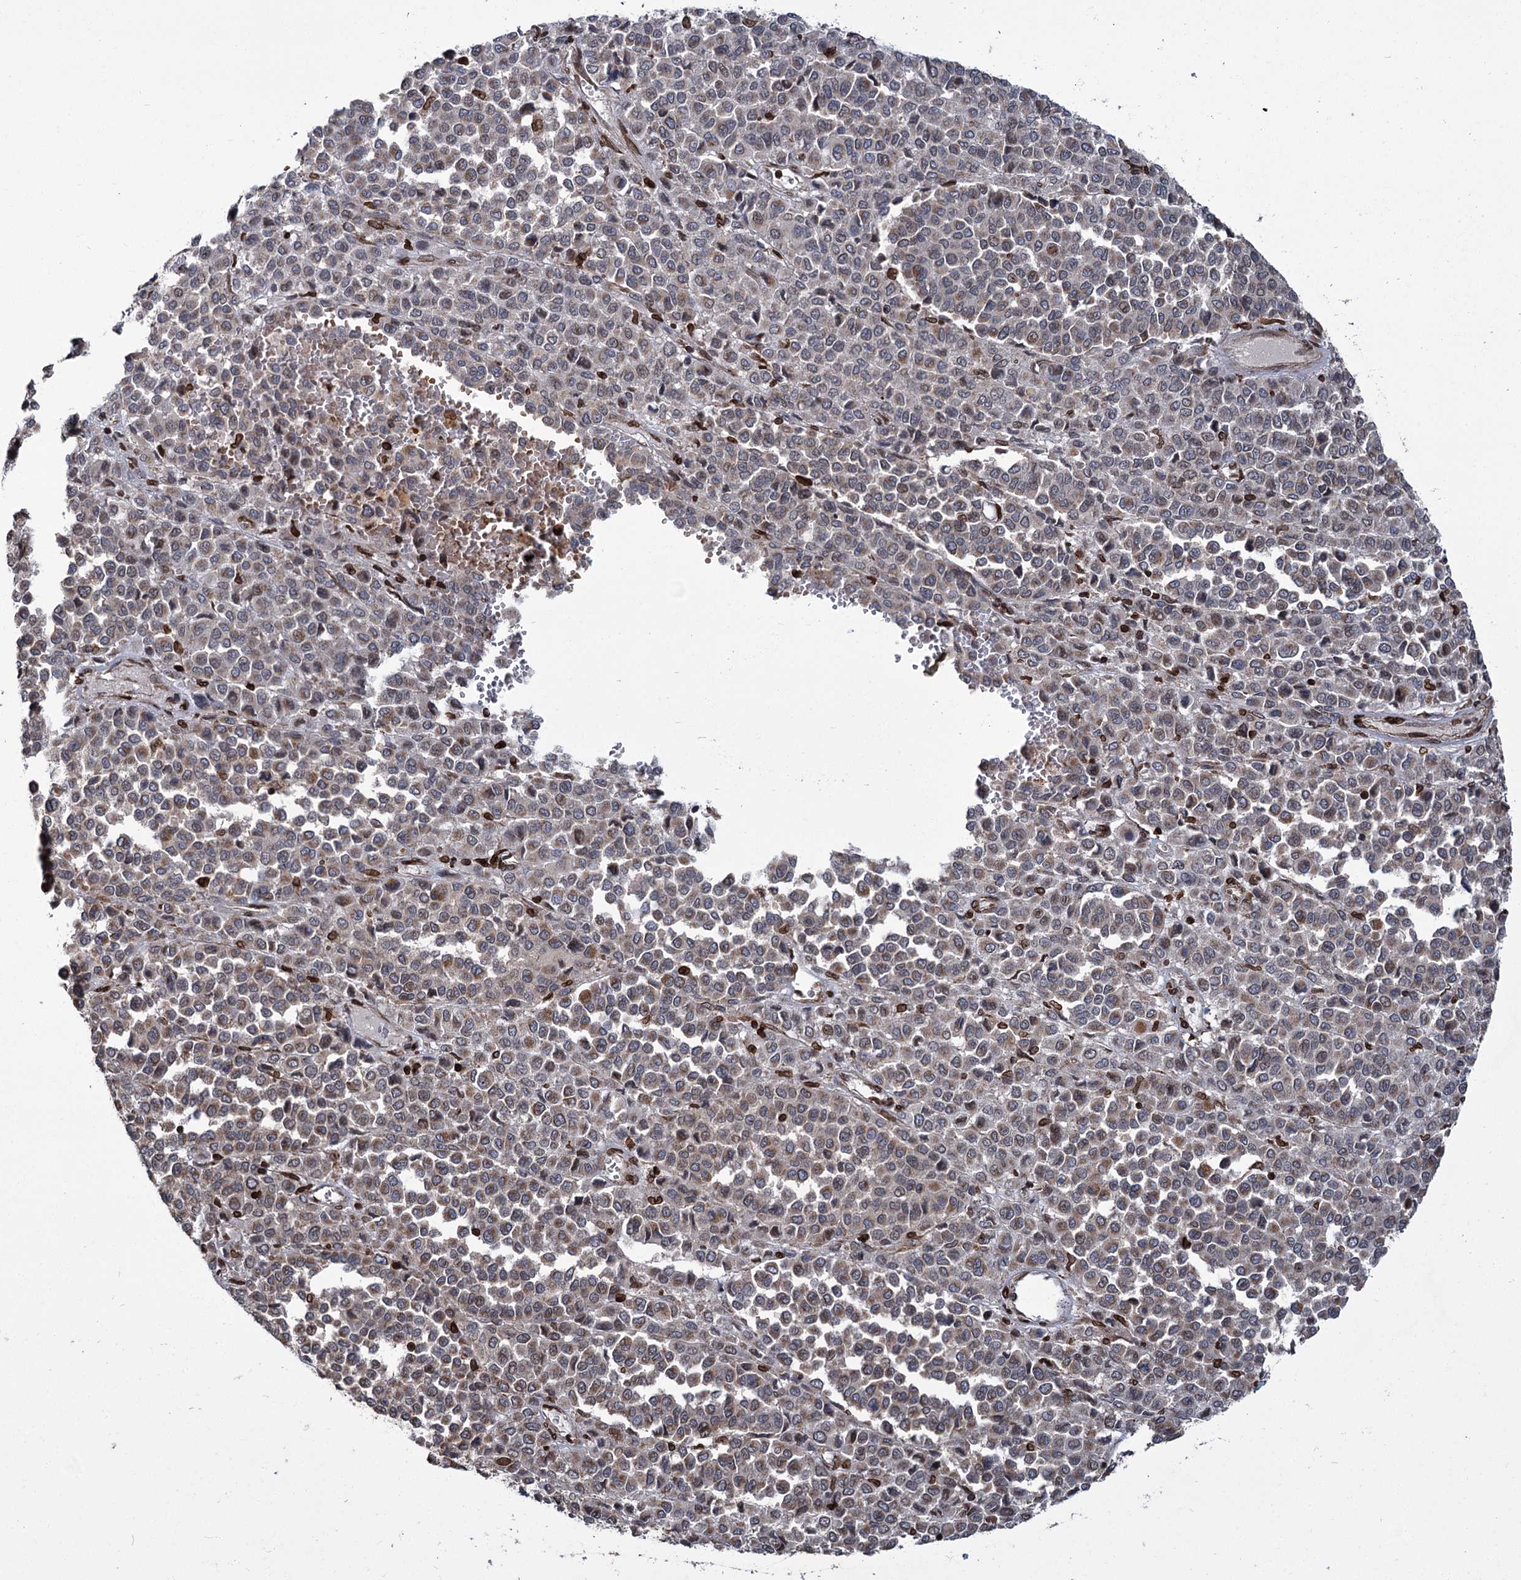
{"staining": {"intensity": "weak", "quantity": "25%-75%", "location": "cytoplasmic/membranous"}, "tissue": "melanoma", "cell_type": "Tumor cells", "image_type": "cancer", "snomed": [{"axis": "morphology", "description": "Malignant melanoma, Metastatic site"}, {"axis": "topography", "description": "Pancreas"}], "caption": "The immunohistochemical stain highlights weak cytoplasmic/membranous staining in tumor cells of malignant melanoma (metastatic site) tissue. (DAB IHC with brightfield microscopy, high magnification).", "gene": "CFAP46", "patient": {"sex": "female", "age": 30}}